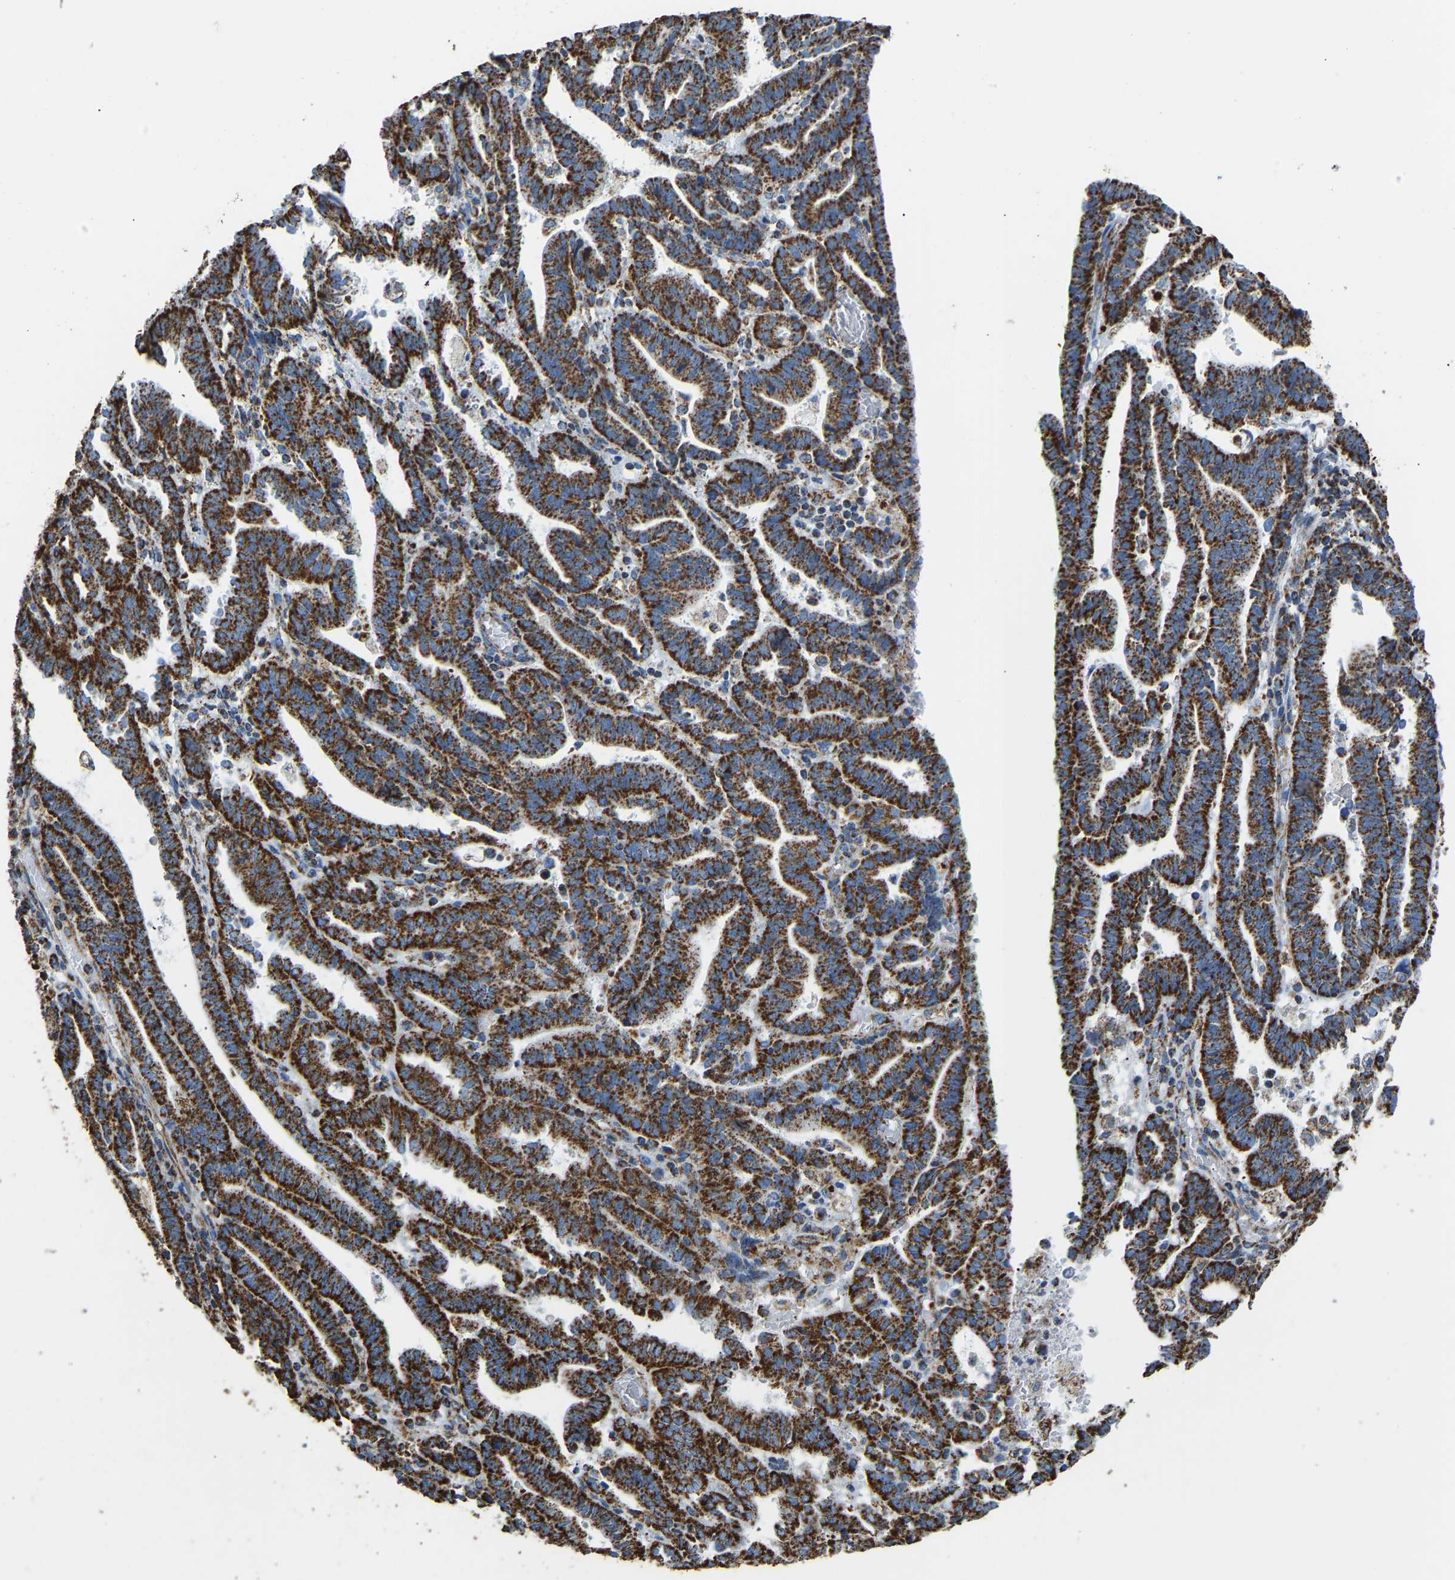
{"staining": {"intensity": "strong", "quantity": ">75%", "location": "cytoplasmic/membranous"}, "tissue": "endometrial cancer", "cell_type": "Tumor cells", "image_type": "cancer", "snomed": [{"axis": "morphology", "description": "Adenocarcinoma, NOS"}, {"axis": "topography", "description": "Uterus"}], "caption": "IHC micrograph of neoplastic tissue: adenocarcinoma (endometrial) stained using immunohistochemistry shows high levels of strong protein expression localized specifically in the cytoplasmic/membranous of tumor cells, appearing as a cytoplasmic/membranous brown color.", "gene": "IRX6", "patient": {"sex": "female", "age": 83}}